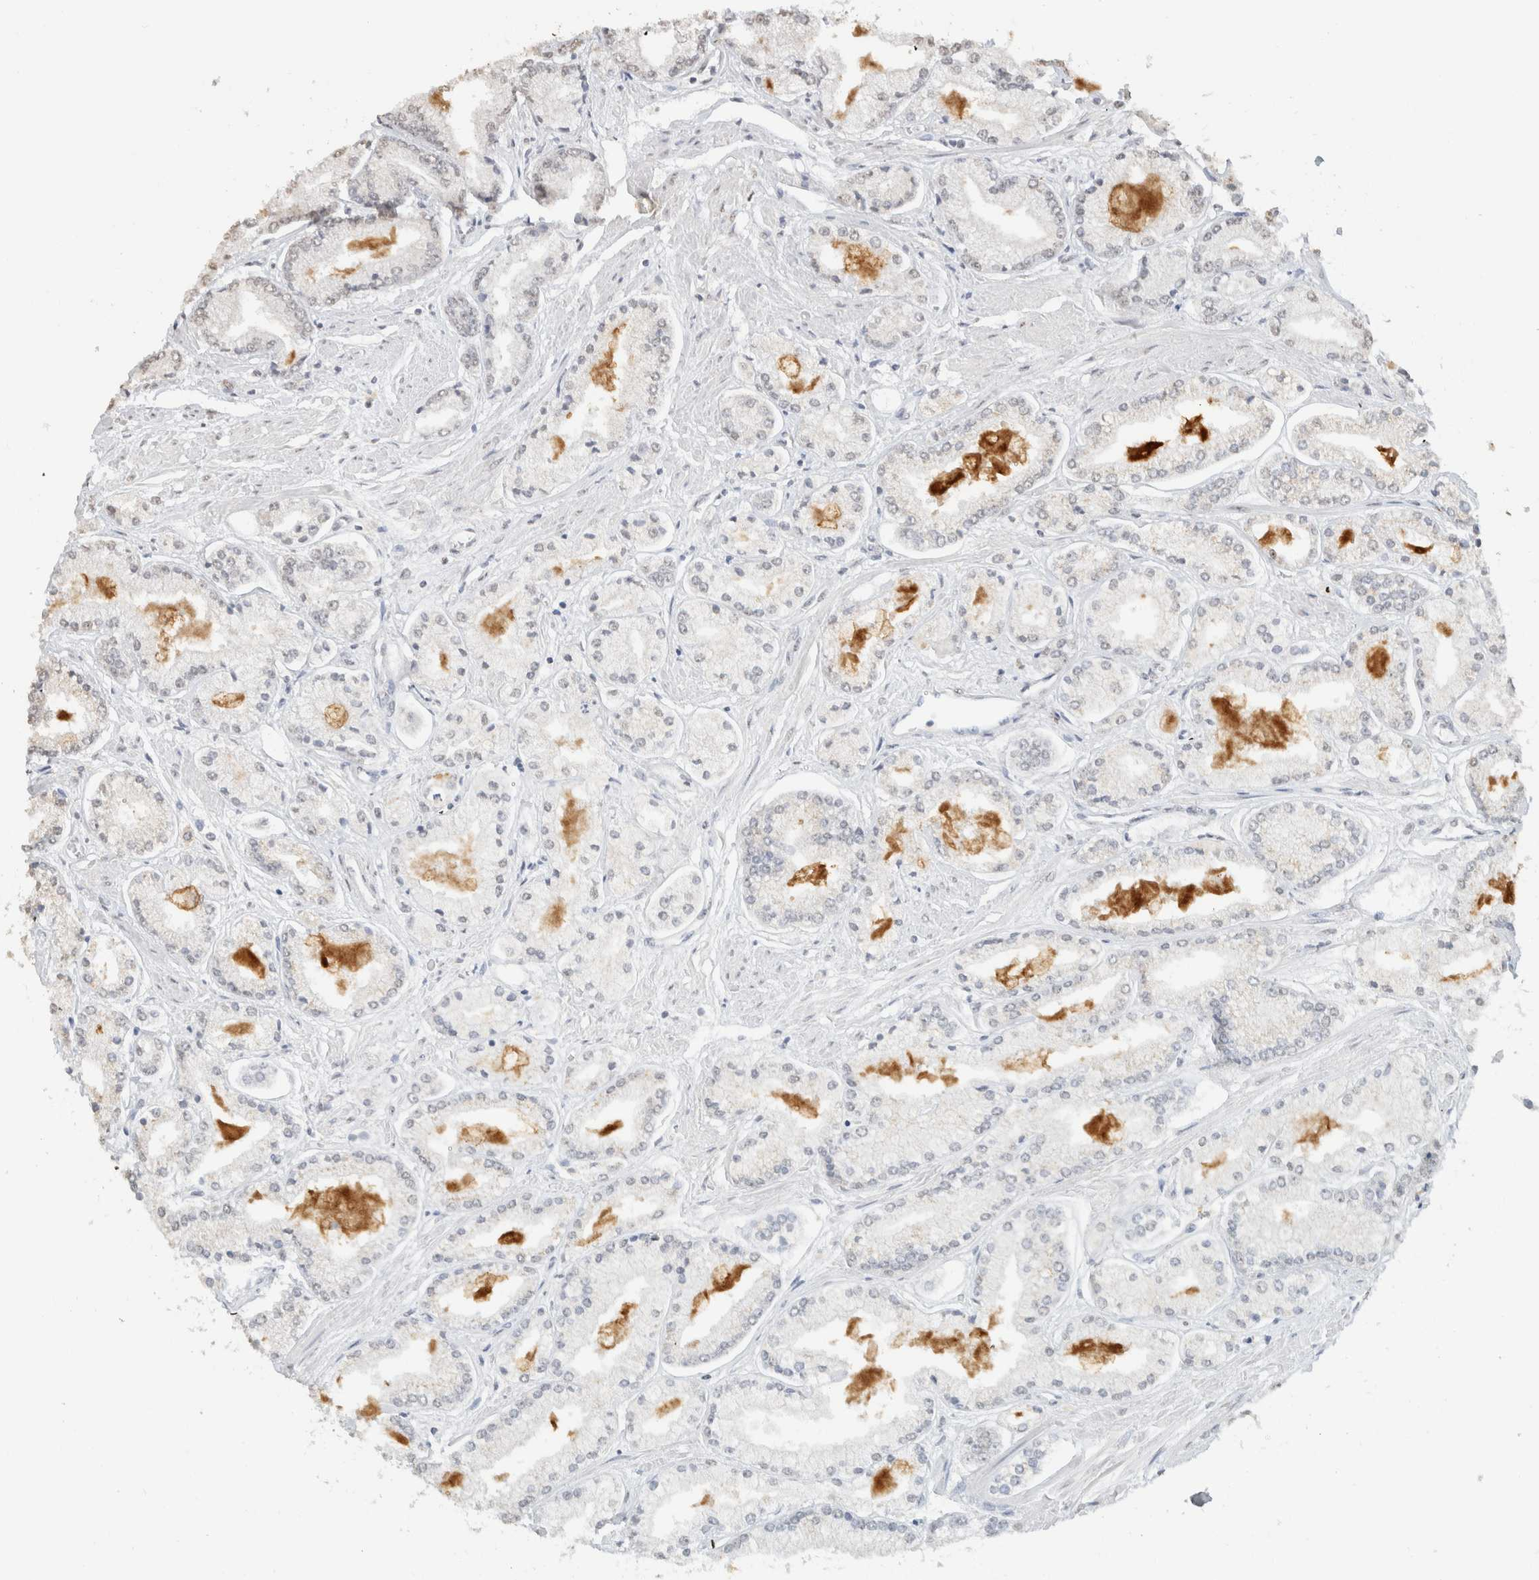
{"staining": {"intensity": "negative", "quantity": "none", "location": "none"}, "tissue": "prostate cancer", "cell_type": "Tumor cells", "image_type": "cancer", "snomed": [{"axis": "morphology", "description": "Adenocarcinoma, Low grade"}, {"axis": "topography", "description": "Prostate"}], "caption": "There is no significant expression in tumor cells of prostate cancer (adenocarcinoma (low-grade)).", "gene": "CD80", "patient": {"sex": "male", "age": 52}}